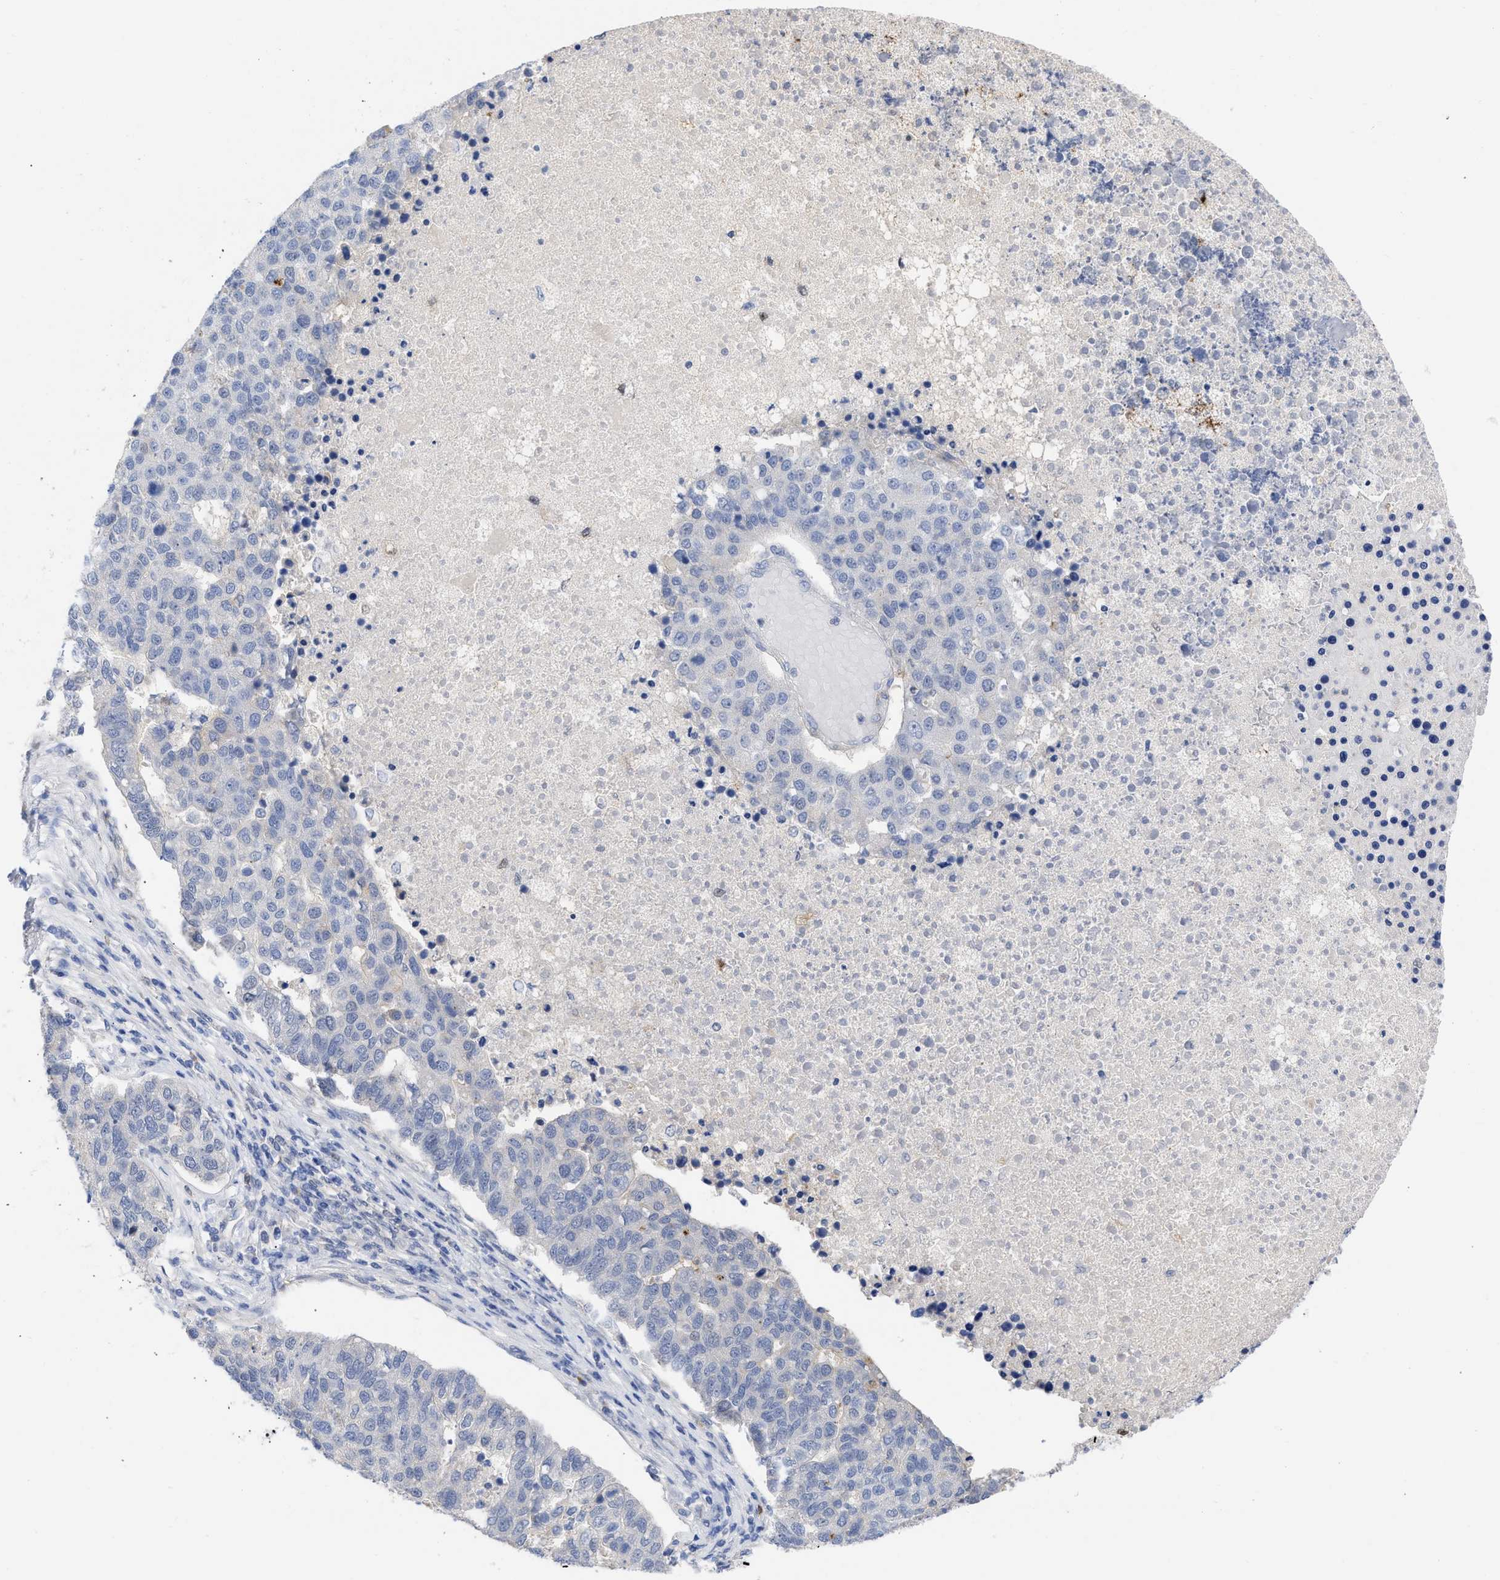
{"staining": {"intensity": "negative", "quantity": "none", "location": "none"}, "tissue": "pancreatic cancer", "cell_type": "Tumor cells", "image_type": "cancer", "snomed": [{"axis": "morphology", "description": "Adenocarcinoma, NOS"}, {"axis": "topography", "description": "Pancreas"}], "caption": "This is an IHC histopathology image of pancreatic cancer (adenocarcinoma). There is no expression in tumor cells.", "gene": "THRA", "patient": {"sex": "female", "age": 61}}